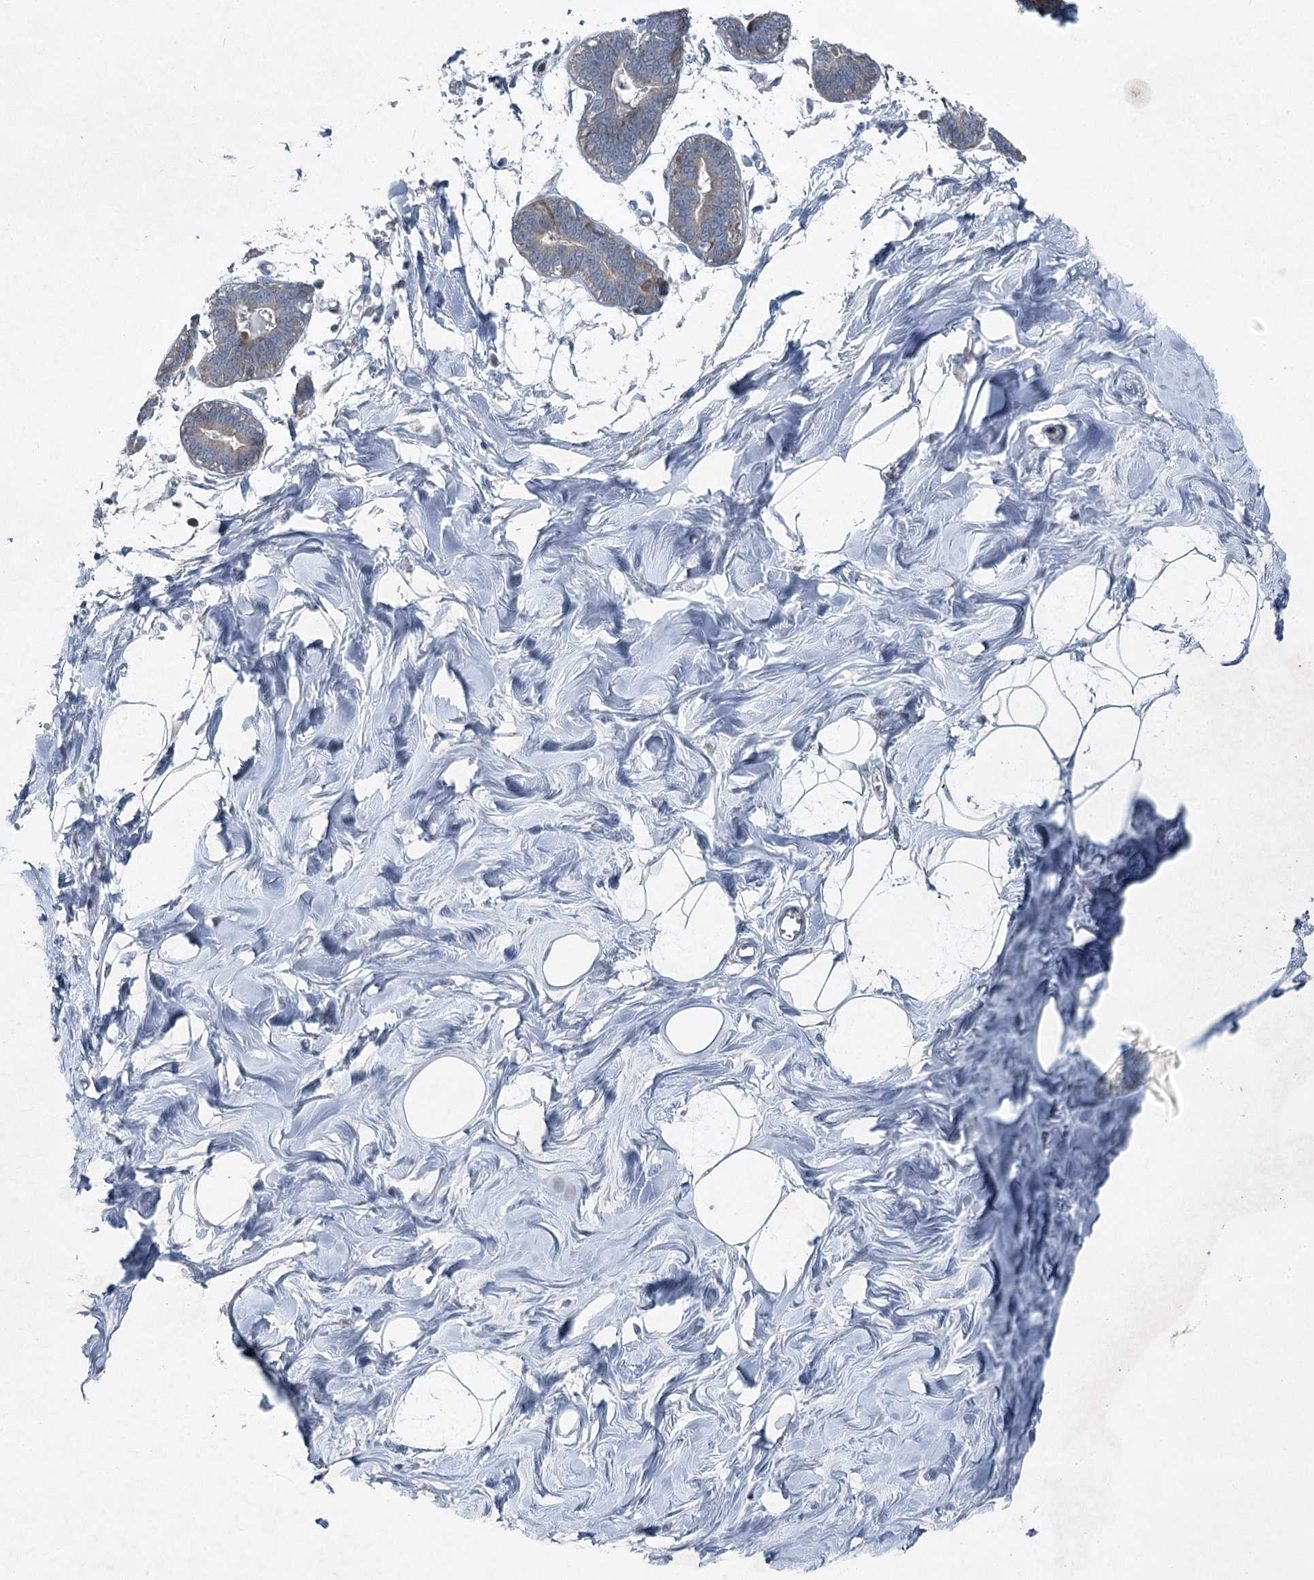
{"staining": {"intensity": "negative", "quantity": "none", "location": "none"}, "tissue": "breast", "cell_type": "Adipocytes", "image_type": "normal", "snomed": [{"axis": "morphology", "description": "Normal tissue, NOS"}, {"axis": "topography", "description": "Breast"}], "caption": "IHC photomicrograph of normal breast: breast stained with DAB (3,3'-diaminobenzidine) reveals no significant protein staining in adipocytes.", "gene": "ENSG00000285330", "patient": {"sex": "female", "age": 27}}